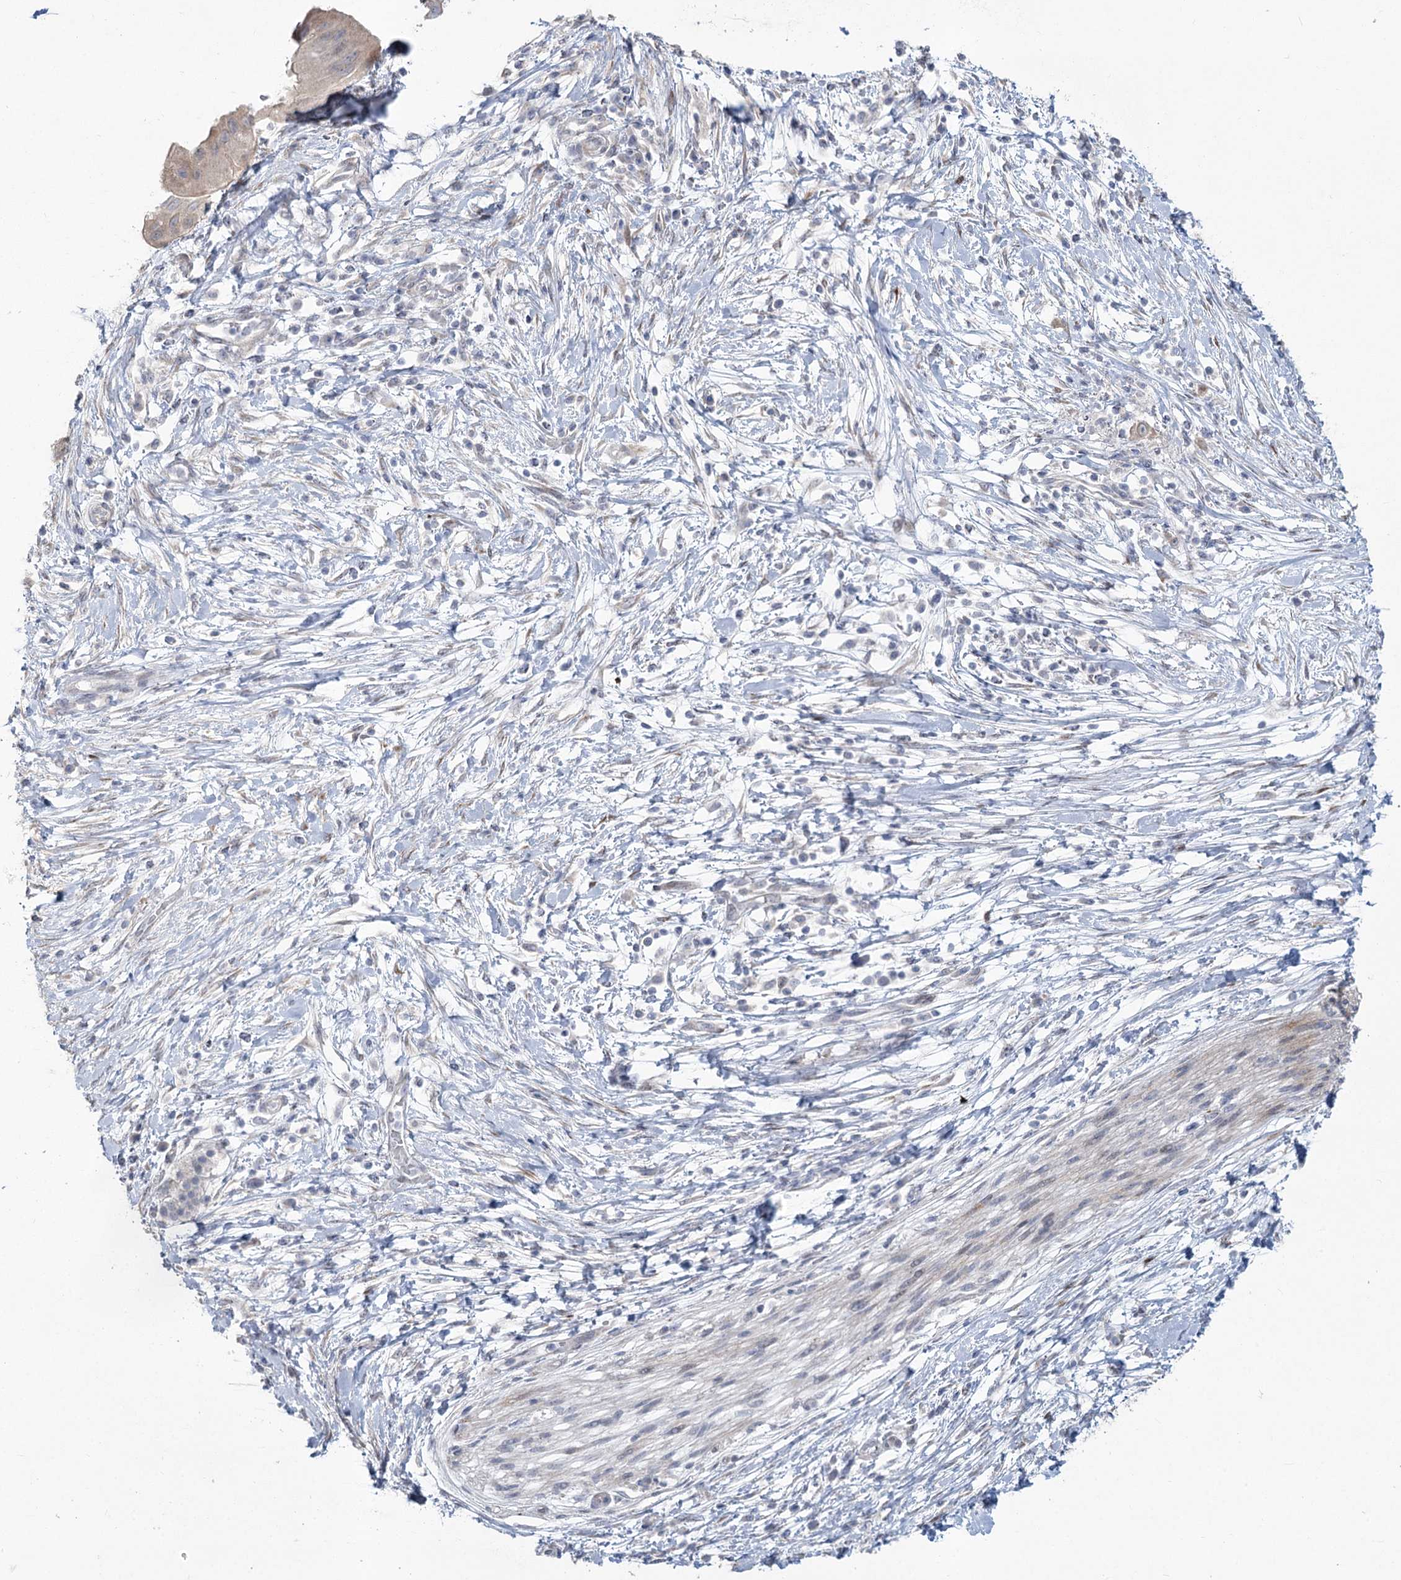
{"staining": {"intensity": "negative", "quantity": "none", "location": "none"}, "tissue": "pancreatic cancer", "cell_type": "Tumor cells", "image_type": "cancer", "snomed": [{"axis": "morphology", "description": "Adenocarcinoma, NOS"}, {"axis": "topography", "description": "Pancreas"}], "caption": "Immunohistochemistry (IHC) histopathology image of pancreatic adenocarcinoma stained for a protein (brown), which exhibits no expression in tumor cells.", "gene": "ABITRAM", "patient": {"sex": "male", "age": 68}}